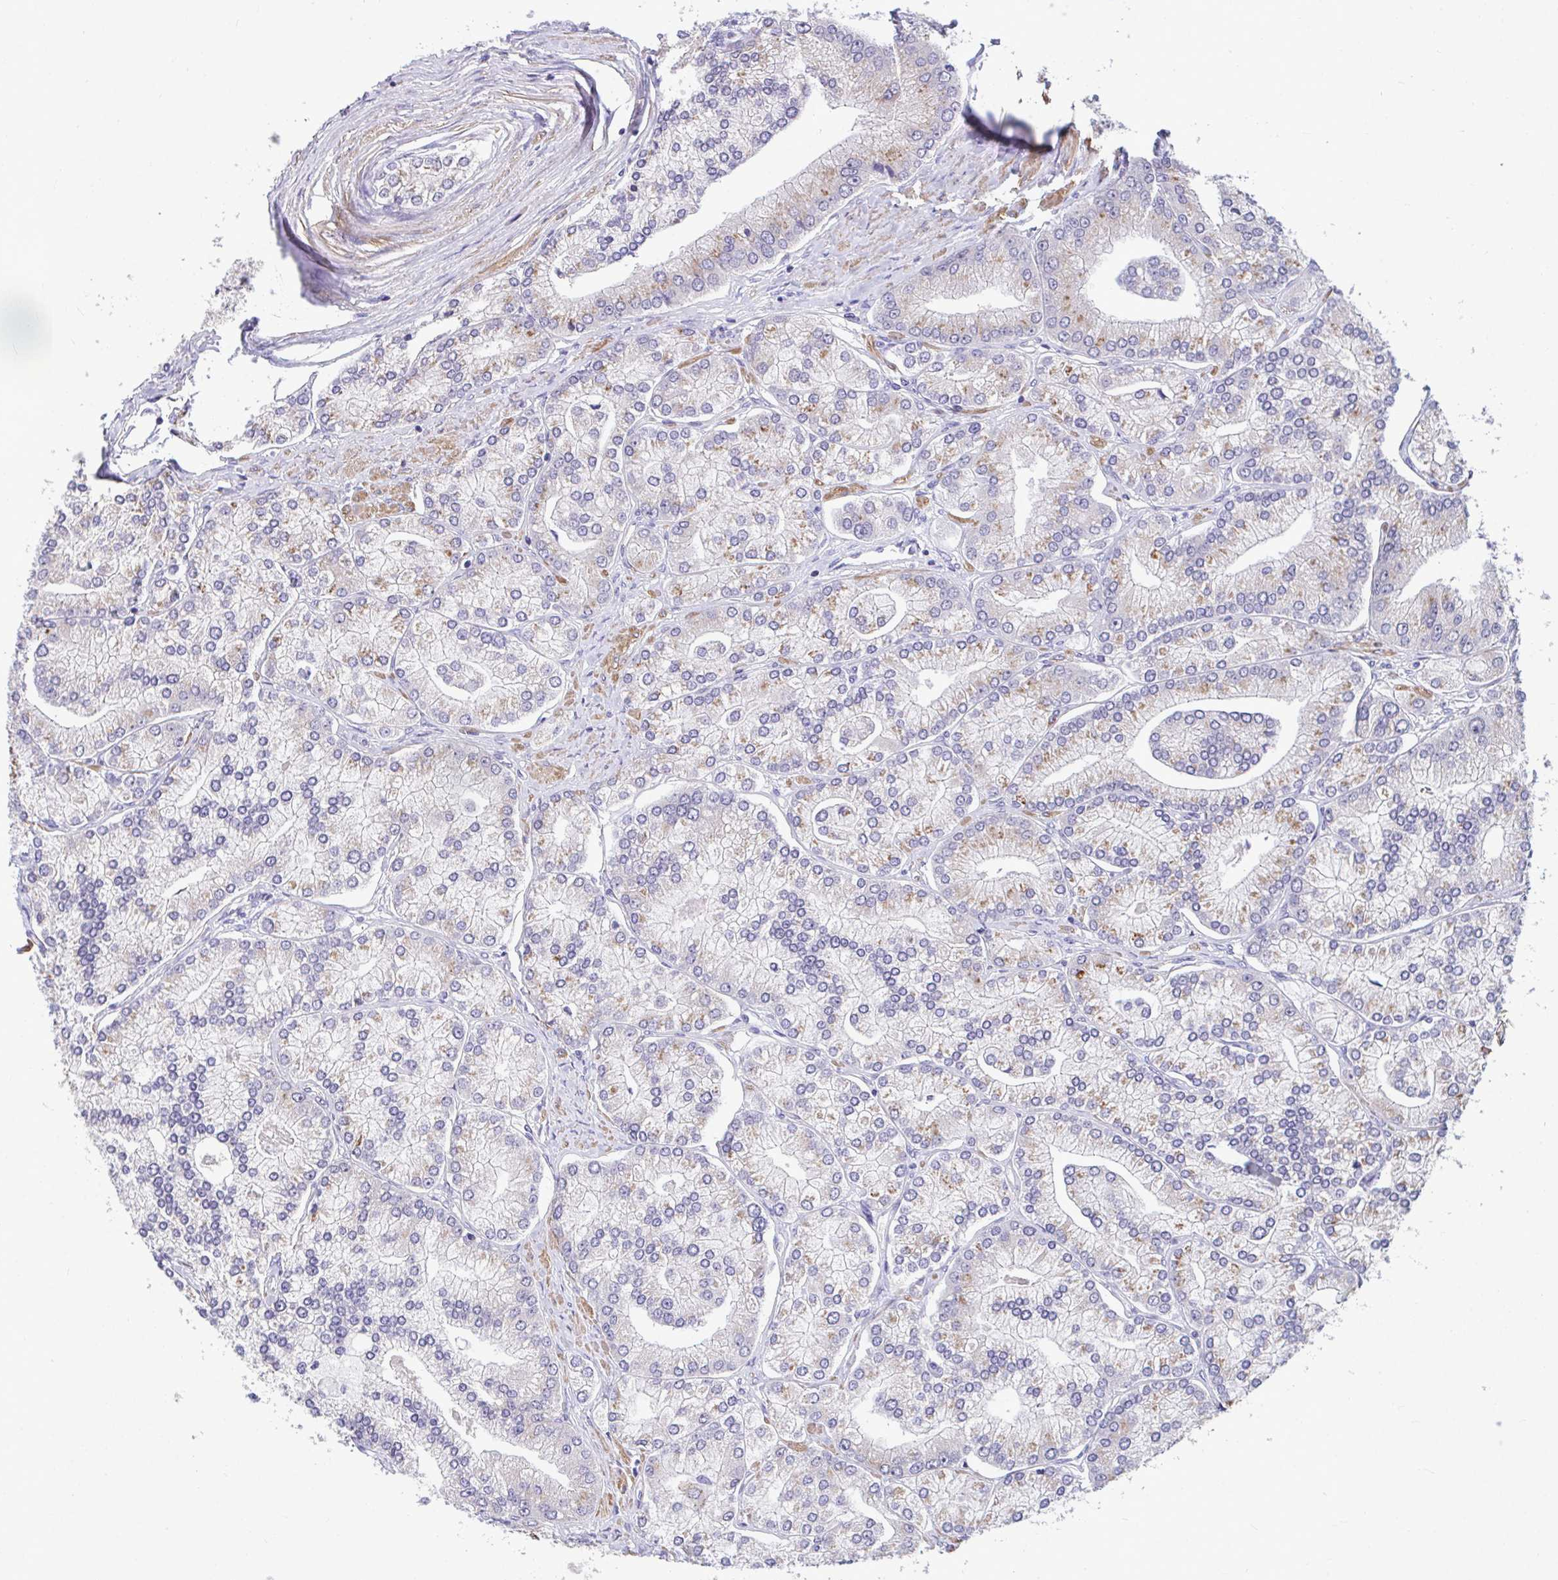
{"staining": {"intensity": "weak", "quantity": "25%-75%", "location": "cytoplasmic/membranous"}, "tissue": "prostate cancer", "cell_type": "Tumor cells", "image_type": "cancer", "snomed": [{"axis": "morphology", "description": "Adenocarcinoma, High grade"}, {"axis": "topography", "description": "Prostate"}], "caption": "Prostate cancer stained with immunohistochemistry reveals weak cytoplasmic/membranous positivity in approximately 25%-75% of tumor cells.", "gene": "SARS2", "patient": {"sex": "male", "age": 61}}